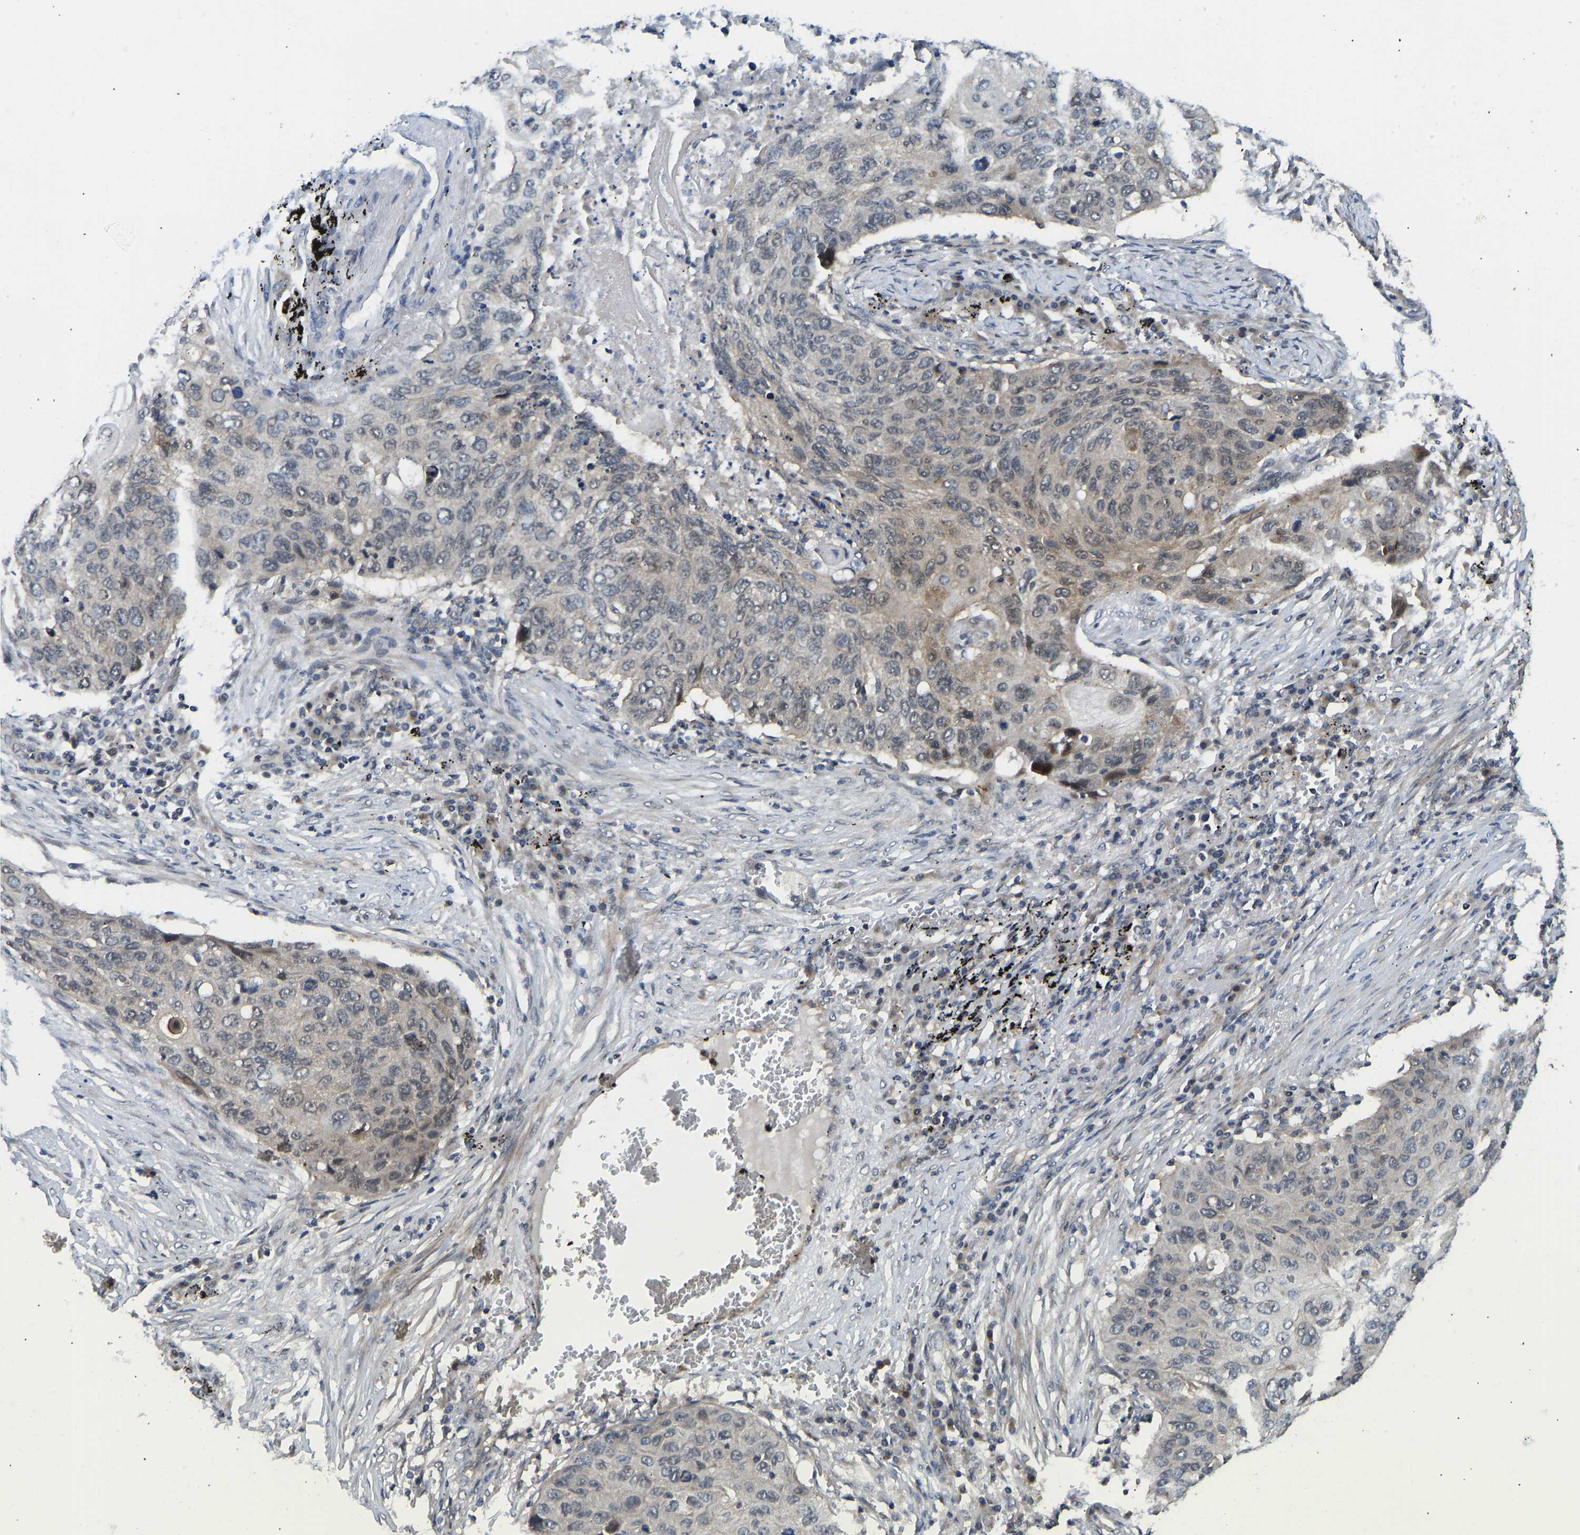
{"staining": {"intensity": "moderate", "quantity": "<25%", "location": "cytoplasmic/membranous"}, "tissue": "lung cancer", "cell_type": "Tumor cells", "image_type": "cancer", "snomed": [{"axis": "morphology", "description": "Squamous cell carcinoma, NOS"}, {"axis": "topography", "description": "Lung"}], "caption": "This micrograph exhibits immunohistochemistry (IHC) staining of lung cancer, with low moderate cytoplasmic/membranous staining in approximately <25% of tumor cells.", "gene": "NDRG3", "patient": {"sex": "female", "age": 63}}